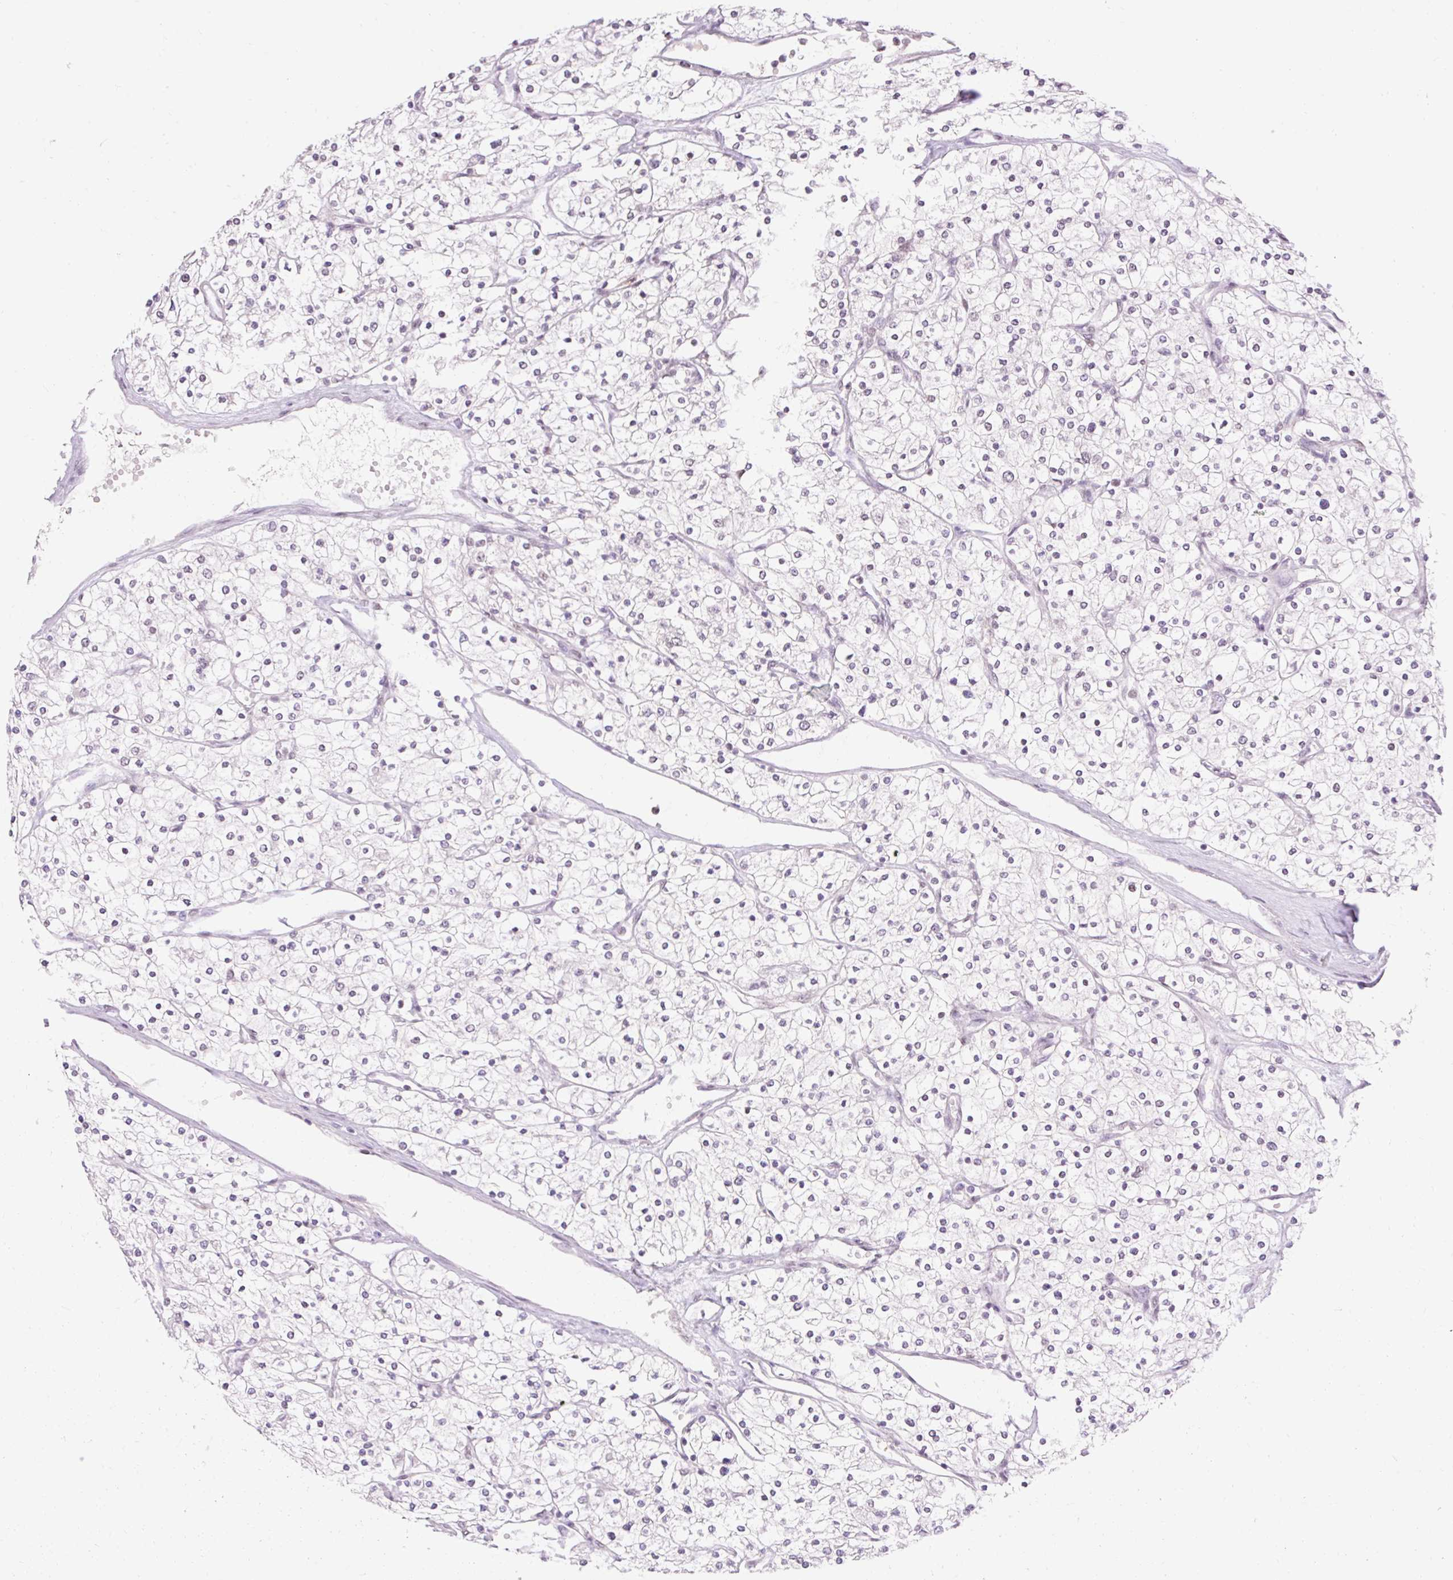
{"staining": {"intensity": "negative", "quantity": "none", "location": "none"}, "tissue": "renal cancer", "cell_type": "Tumor cells", "image_type": "cancer", "snomed": [{"axis": "morphology", "description": "Adenocarcinoma, NOS"}, {"axis": "topography", "description": "Kidney"}], "caption": "There is no significant staining in tumor cells of renal cancer.", "gene": "NPIPB12", "patient": {"sex": "male", "age": 80}}